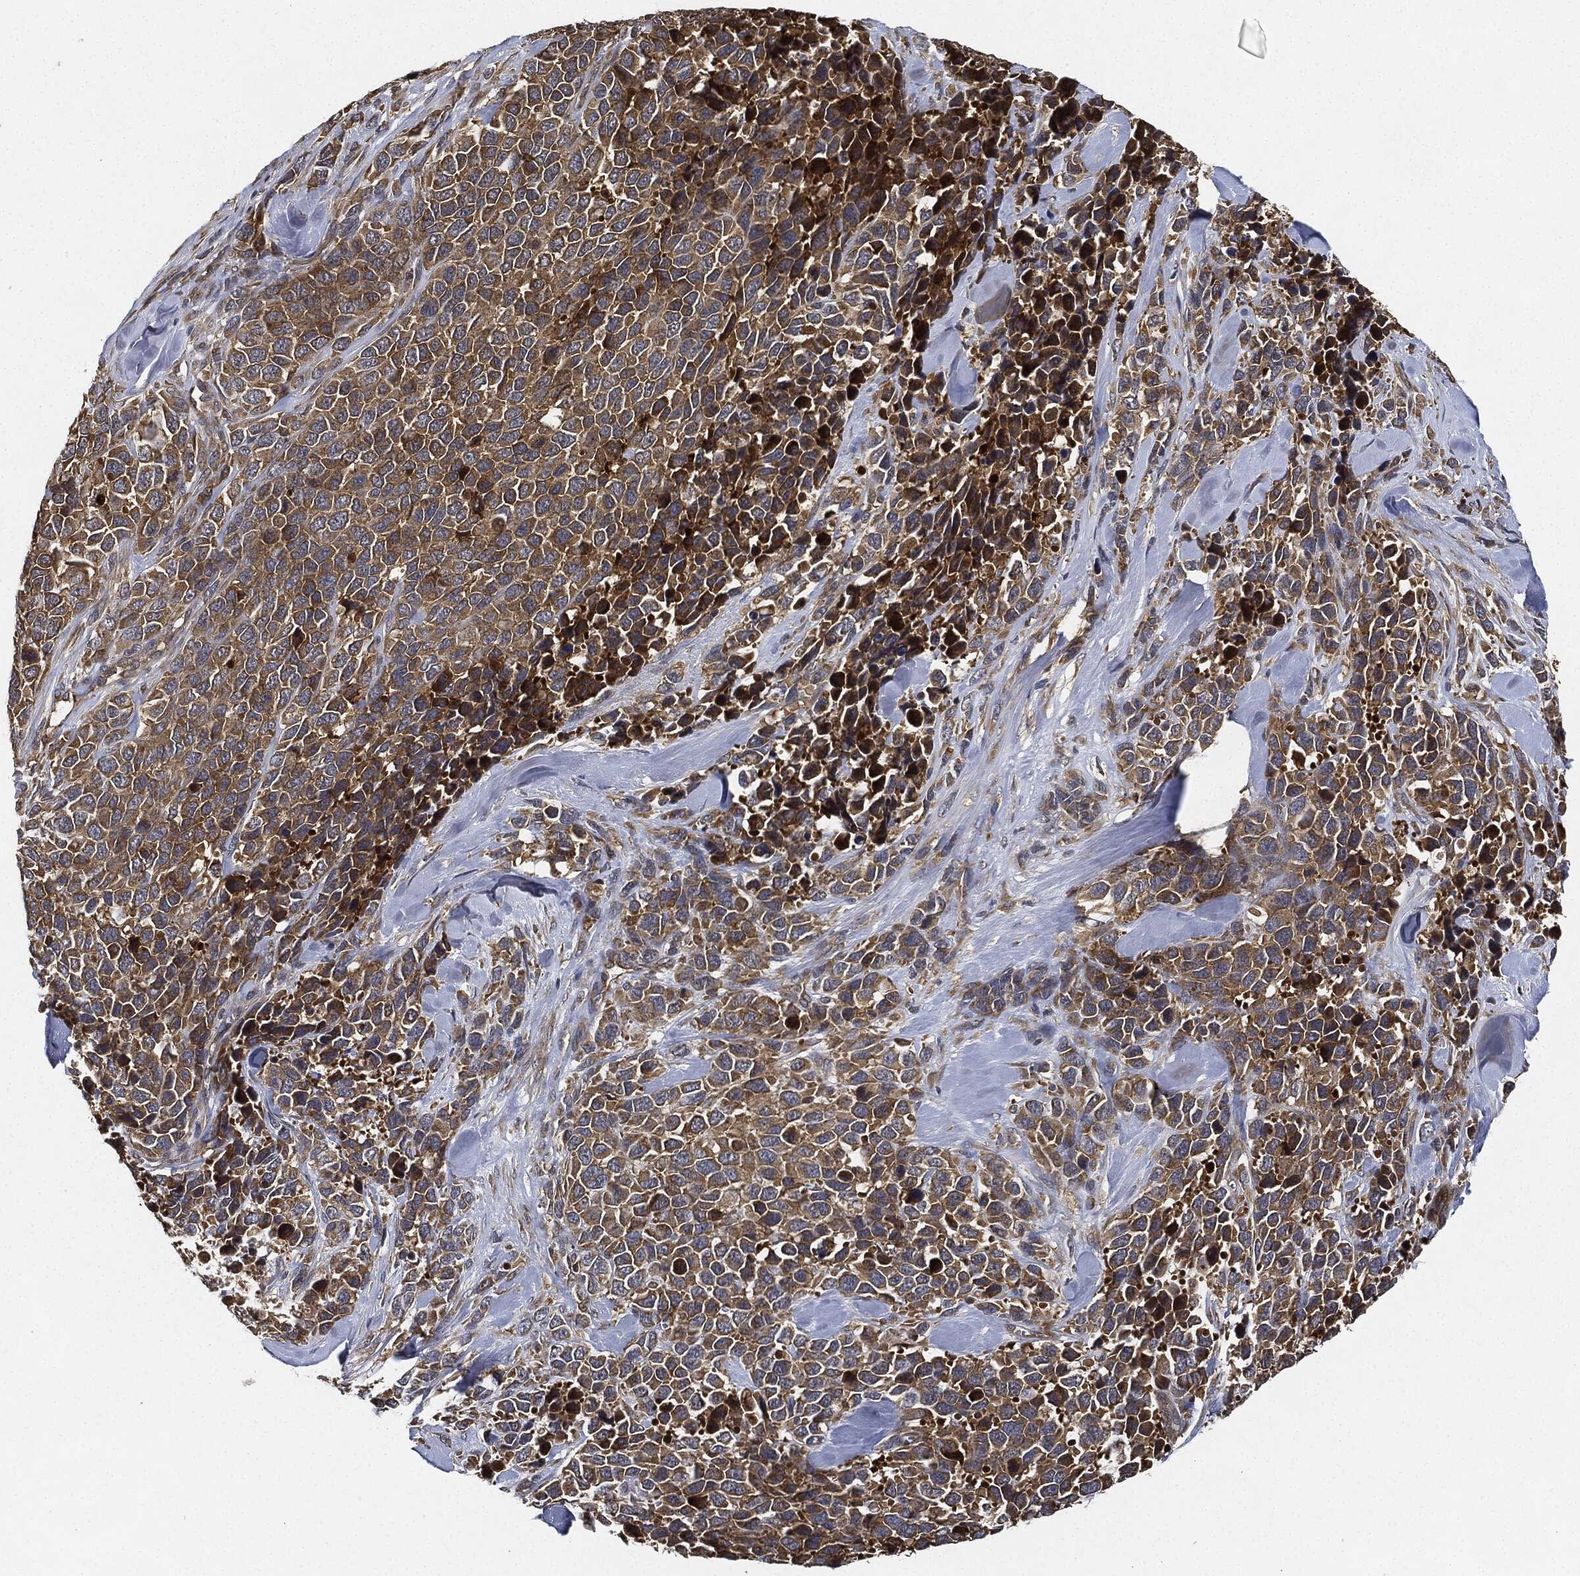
{"staining": {"intensity": "moderate", "quantity": ">75%", "location": "cytoplasmic/membranous"}, "tissue": "melanoma", "cell_type": "Tumor cells", "image_type": "cancer", "snomed": [{"axis": "morphology", "description": "Malignant melanoma, Metastatic site"}, {"axis": "topography", "description": "Skin"}], "caption": "Tumor cells show medium levels of moderate cytoplasmic/membranous positivity in approximately >75% of cells in malignant melanoma (metastatic site).", "gene": "MLST8", "patient": {"sex": "male", "age": 84}}